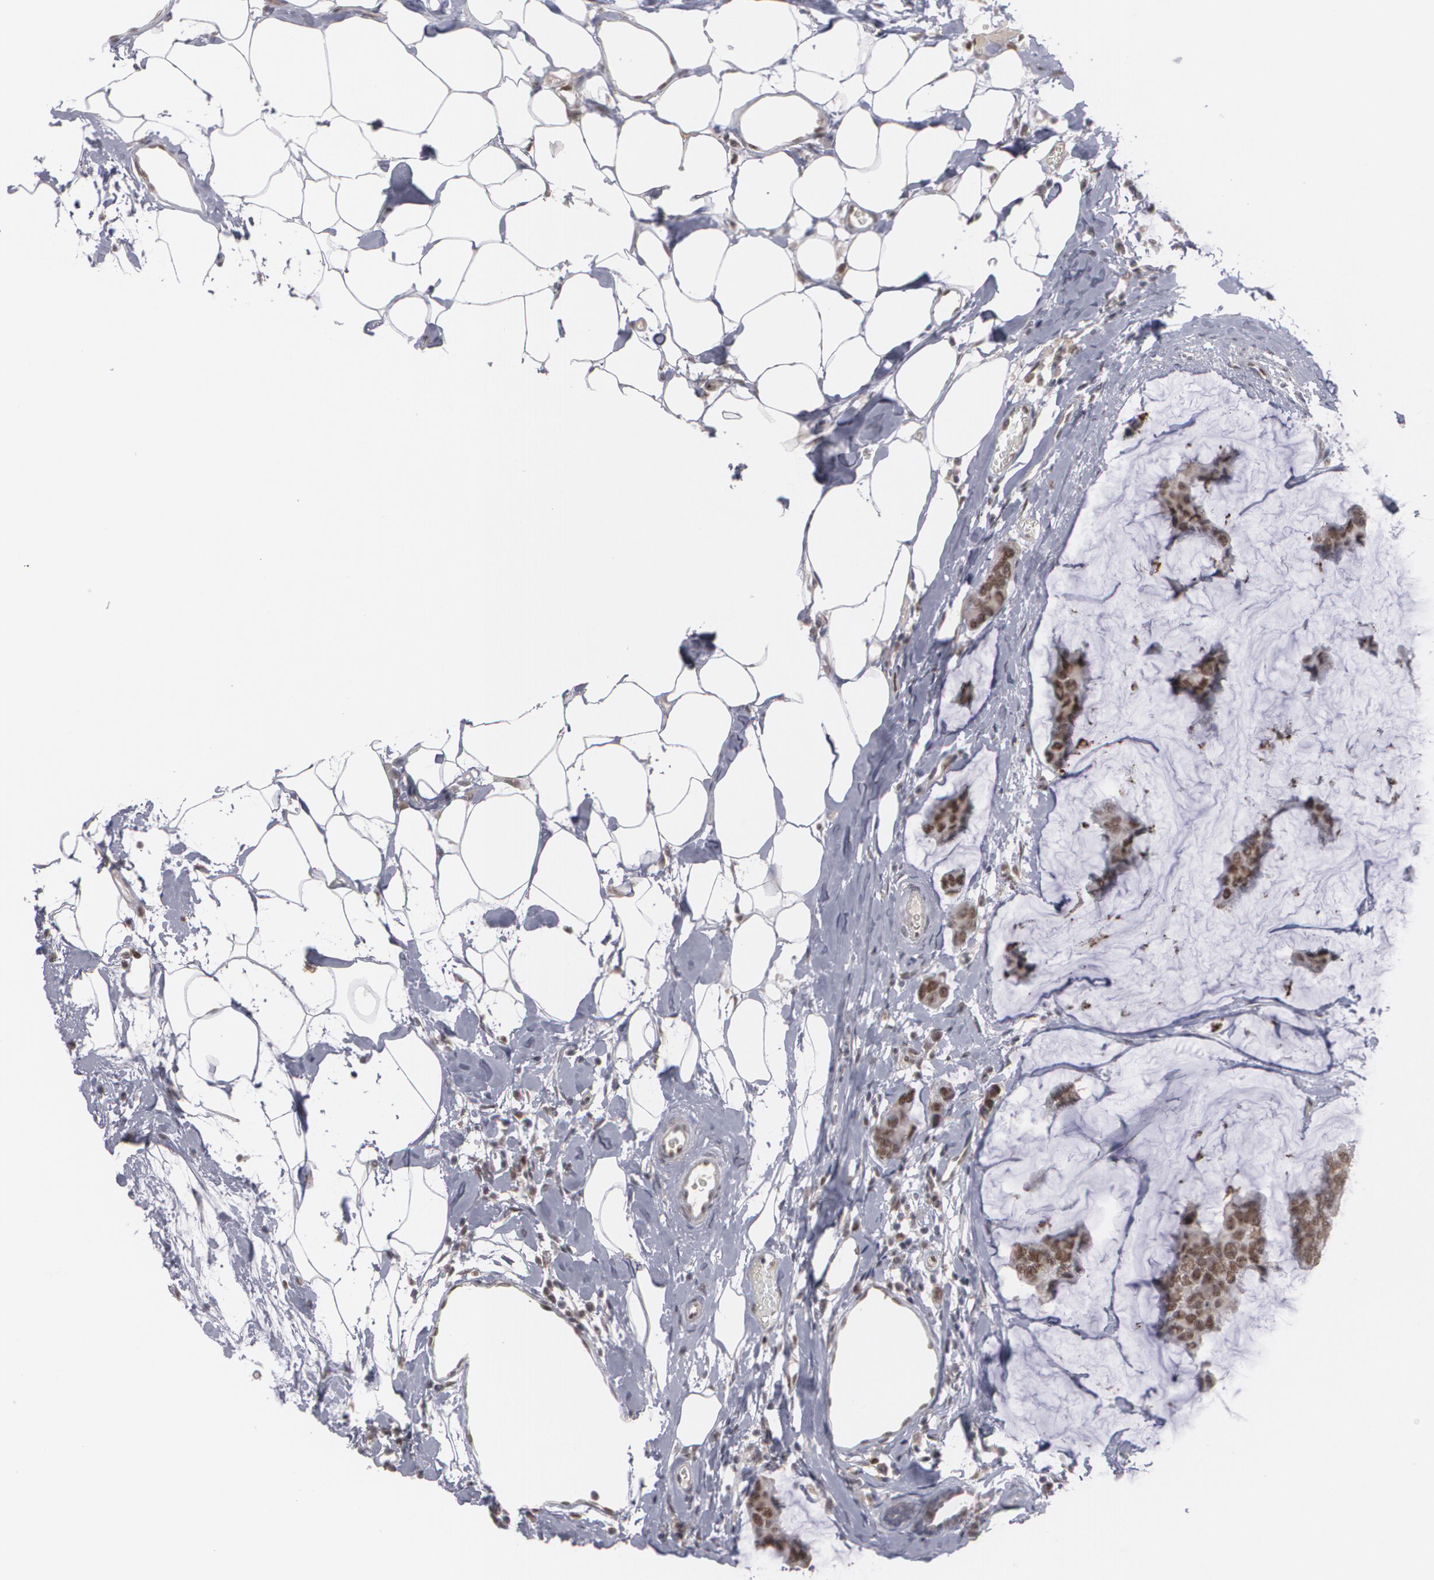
{"staining": {"intensity": "moderate", "quantity": ">75%", "location": "nuclear"}, "tissue": "breast cancer", "cell_type": "Tumor cells", "image_type": "cancer", "snomed": [{"axis": "morphology", "description": "Normal tissue, NOS"}, {"axis": "morphology", "description": "Duct carcinoma"}, {"axis": "topography", "description": "Breast"}], "caption": "An immunohistochemistry (IHC) image of tumor tissue is shown. Protein staining in brown shows moderate nuclear positivity in breast infiltrating ductal carcinoma within tumor cells. (DAB (3,3'-diaminobenzidine) = brown stain, brightfield microscopy at high magnification).", "gene": "INTS6", "patient": {"sex": "female", "age": 50}}